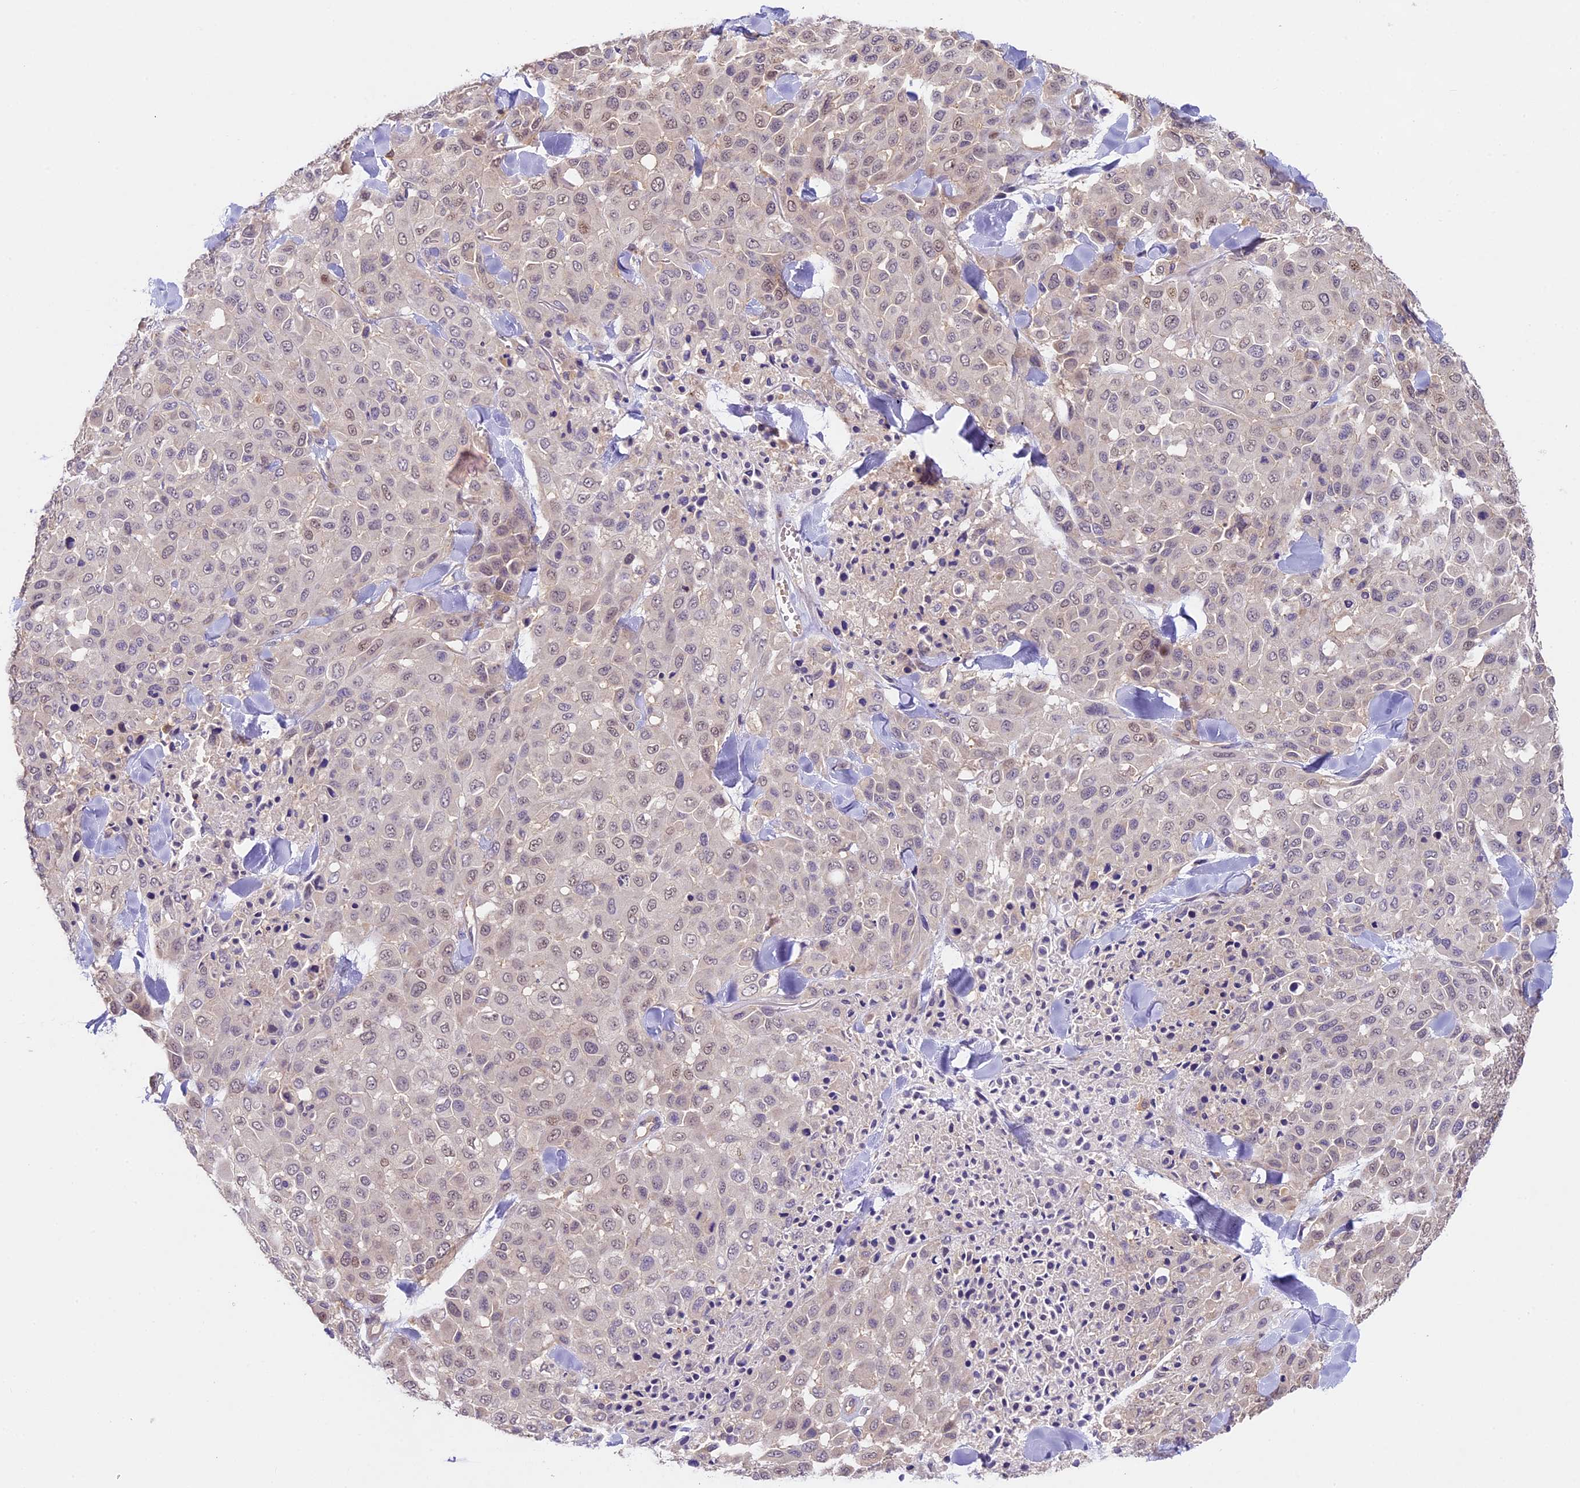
{"staining": {"intensity": "weak", "quantity": "<25%", "location": "nuclear"}, "tissue": "melanoma", "cell_type": "Tumor cells", "image_type": "cancer", "snomed": [{"axis": "morphology", "description": "Malignant melanoma, Metastatic site"}, {"axis": "topography", "description": "Skin"}], "caption": "DAB immunohistochemical staining of human melanoma reveals no significant positivity in tumor cells.", "gene": "TBC1D1", "patient": {"sex": "female", "age": 81}}